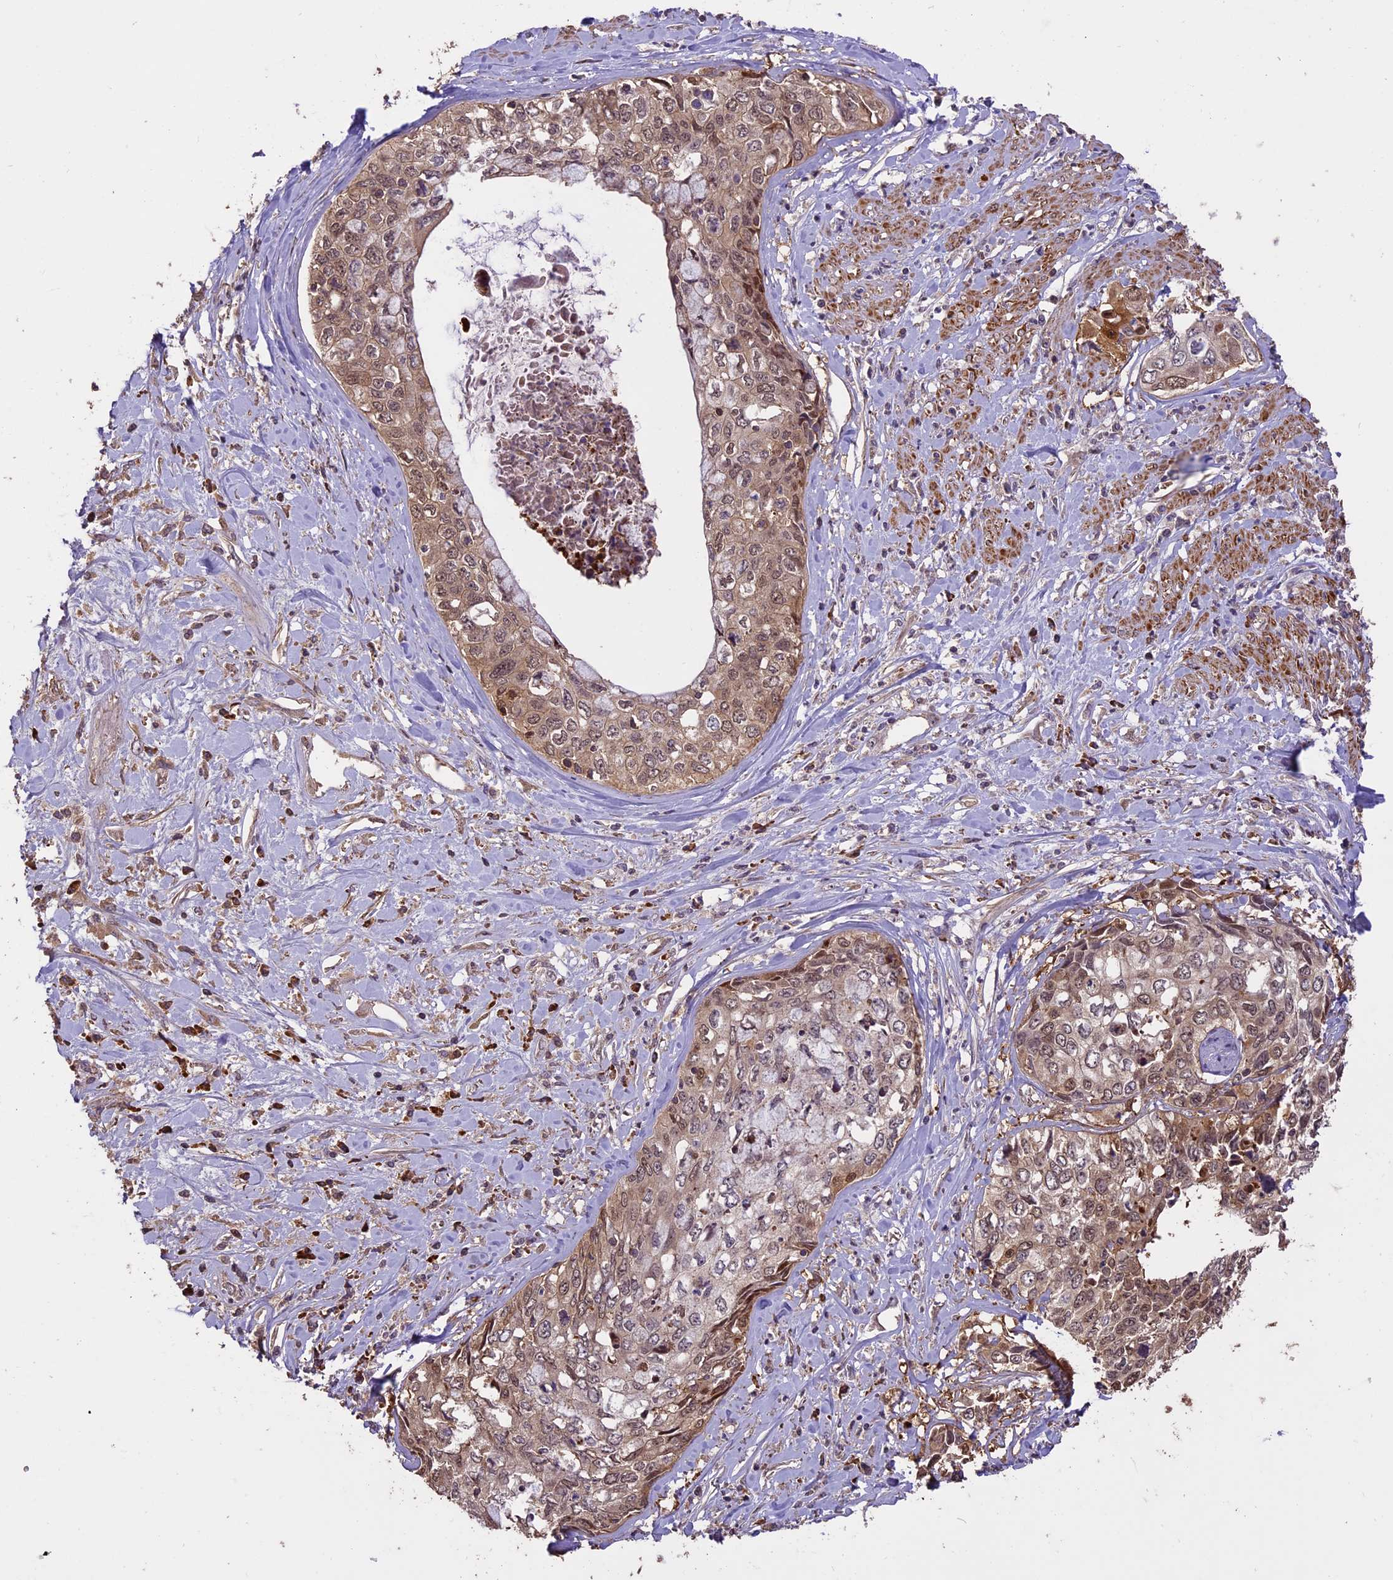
{"staining": {"intensity": "weak", "quantity": "25%-75%", "location": "cytoplasmic/membranous,nuclear"}, "tissue": "cervical cancer", "cell_type": "Tumor cells", "image_type": "cancer", "snomed": [{"axis": "morphology", "description": "Squamous cell carcinoma, NOS"}, {"axis": "topography", "description": "Cervix"}], "caption": "Protein analysis of cervical squamous cell carcinoma tissue exhibits weak cytoplasmic/membranous and nuclear staining in approximately 25%-75% of tumor cells. (Brightfield microscopy of DAB IHC at high magnification).", "gene": "ENHO", "patient": {"sex": "female", "age": 31}}